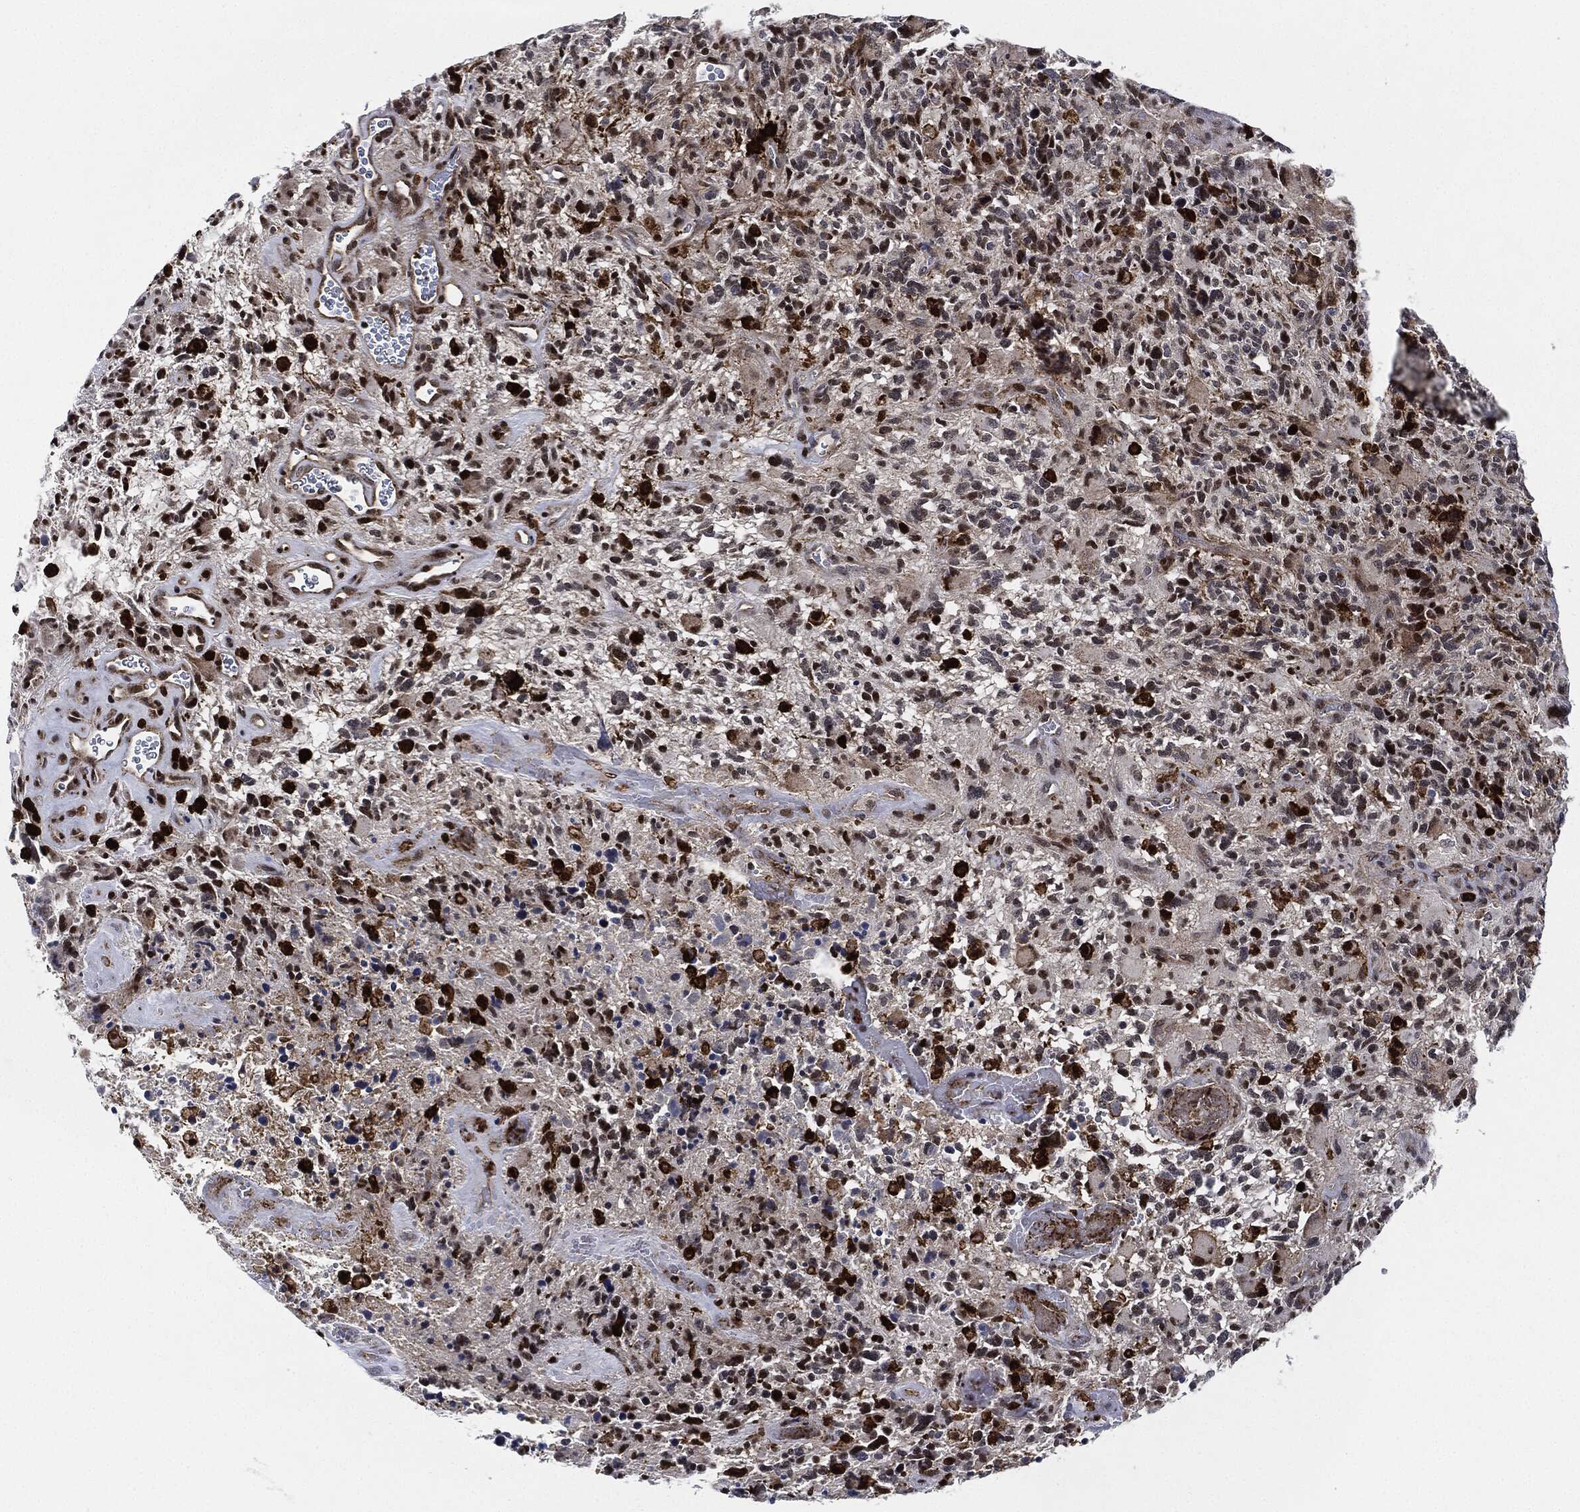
{"staining": {"intensity": "negative", "quantity": "none", "location": "none"}, "tissue": "glioma", "cell_type": "Tumor cells", "image_type": "cancer", "snomed": [{"axis": "morphology", "description": "Glioma, malignant, High grade"}, {"axis": "topography", "description": "Brain"}], "caption": "A photomicrograph of human glioma is negative for staining in tumor cells. (Immunohistochemistry (ihc), brightfield microscopy, high magnification).", "gene": "NANOS3", "patient": {"sex": "female", "age": 71}}